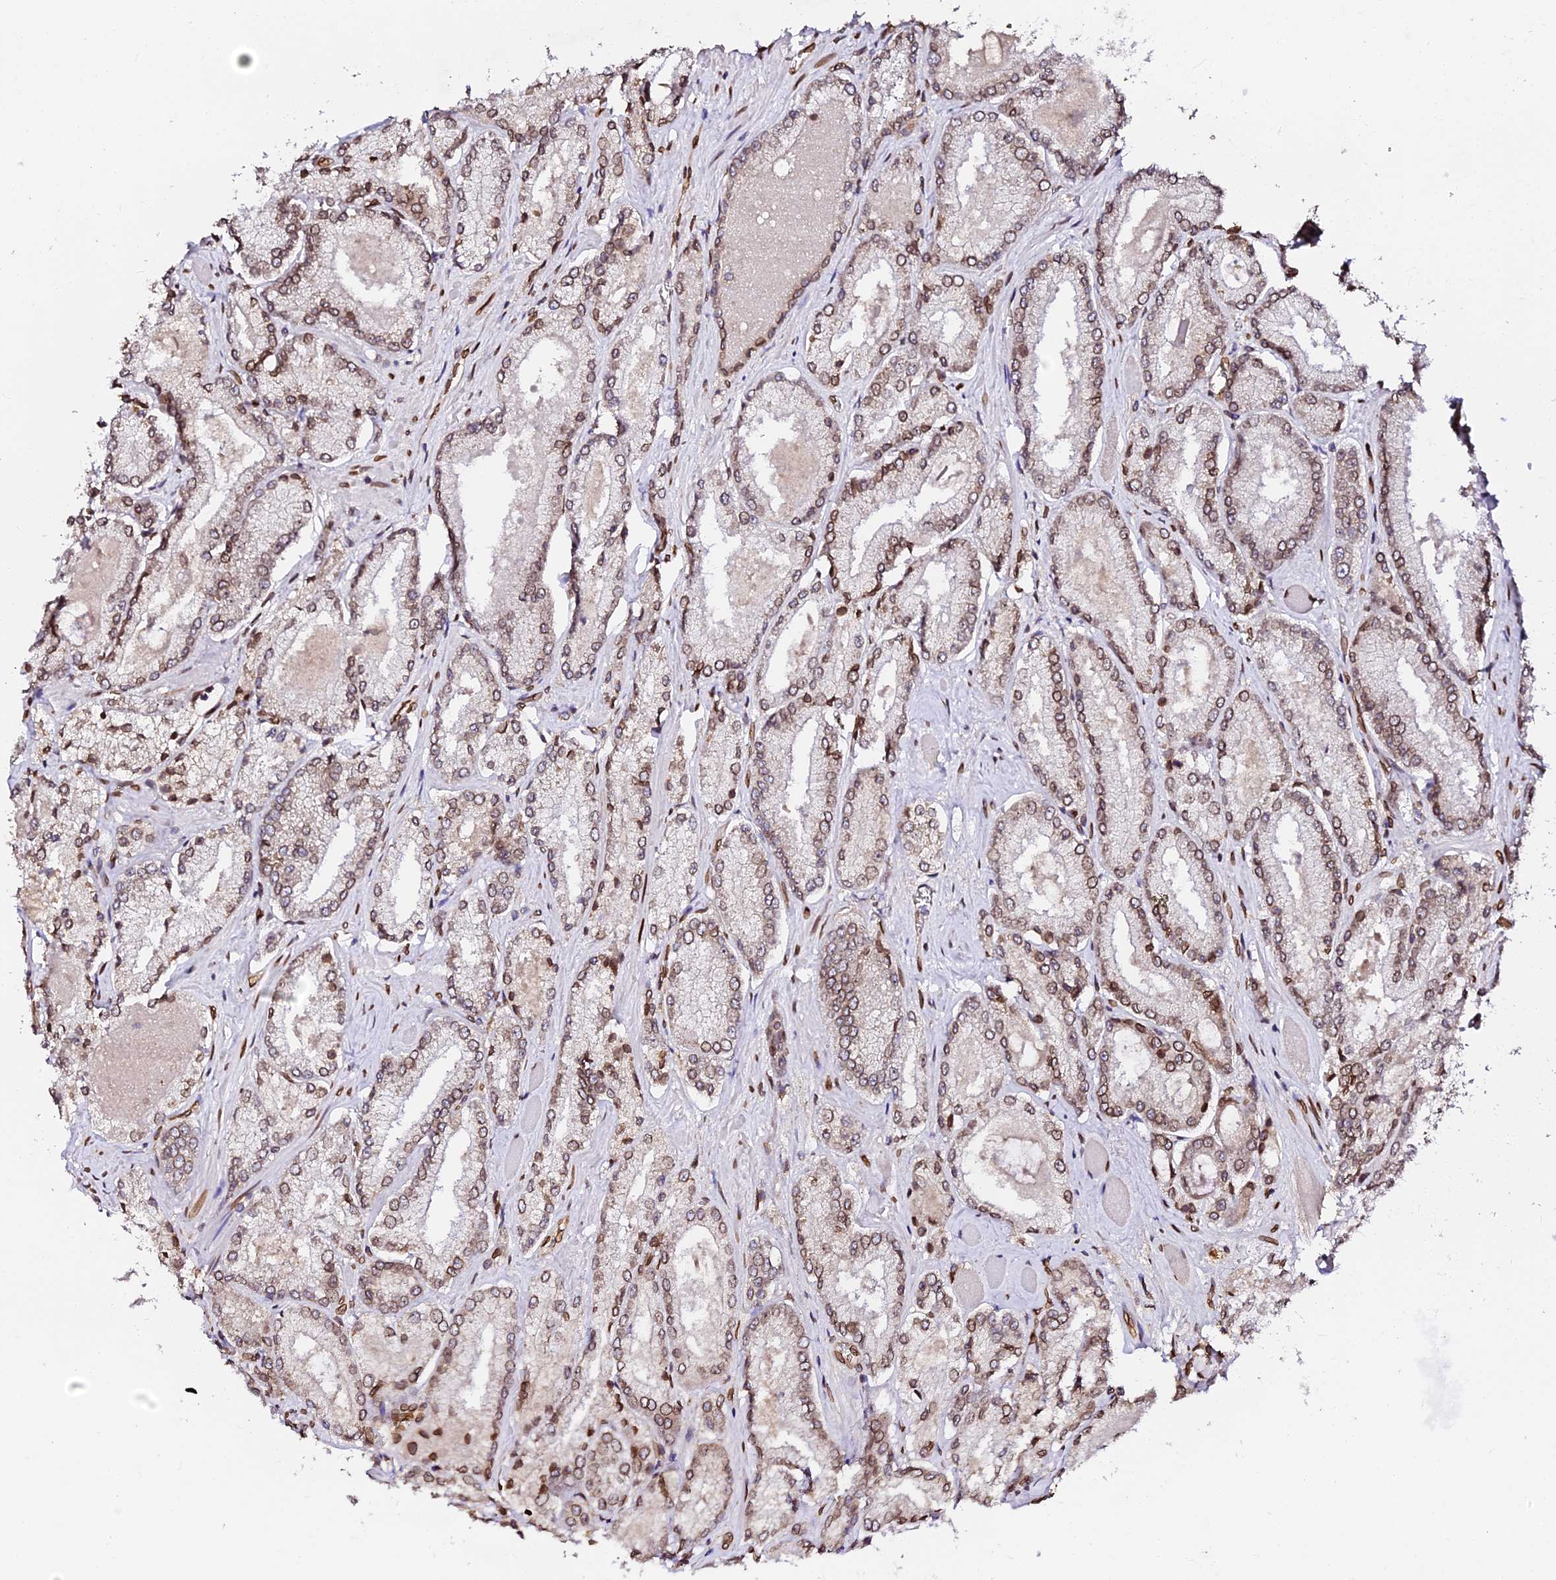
{"staining": {"intensity": "moderate", "quantity": "25%-75%", "location": "cytoplasmic/membranous,nuclear"}, "tissue": "prostate cancer", "cell_type": "Tumor cells", "image_type": "cancer", "snomed": [{"axis": "morphology", "description": "Adenocarcinoma, Low grade"}, {"axis": "topography", "description": "Prostate"}], "caption": "About 25%-75% of tumor cells in human prostate cancer (low-grade adenocarcinoma) exhibit moderate cytoplasmic/membranous and nuclear protein positivity as visualized by brown immunohistochemical staining.", "gene": "ANAPC5", "patient": {"sex": "male", "age": 74}}